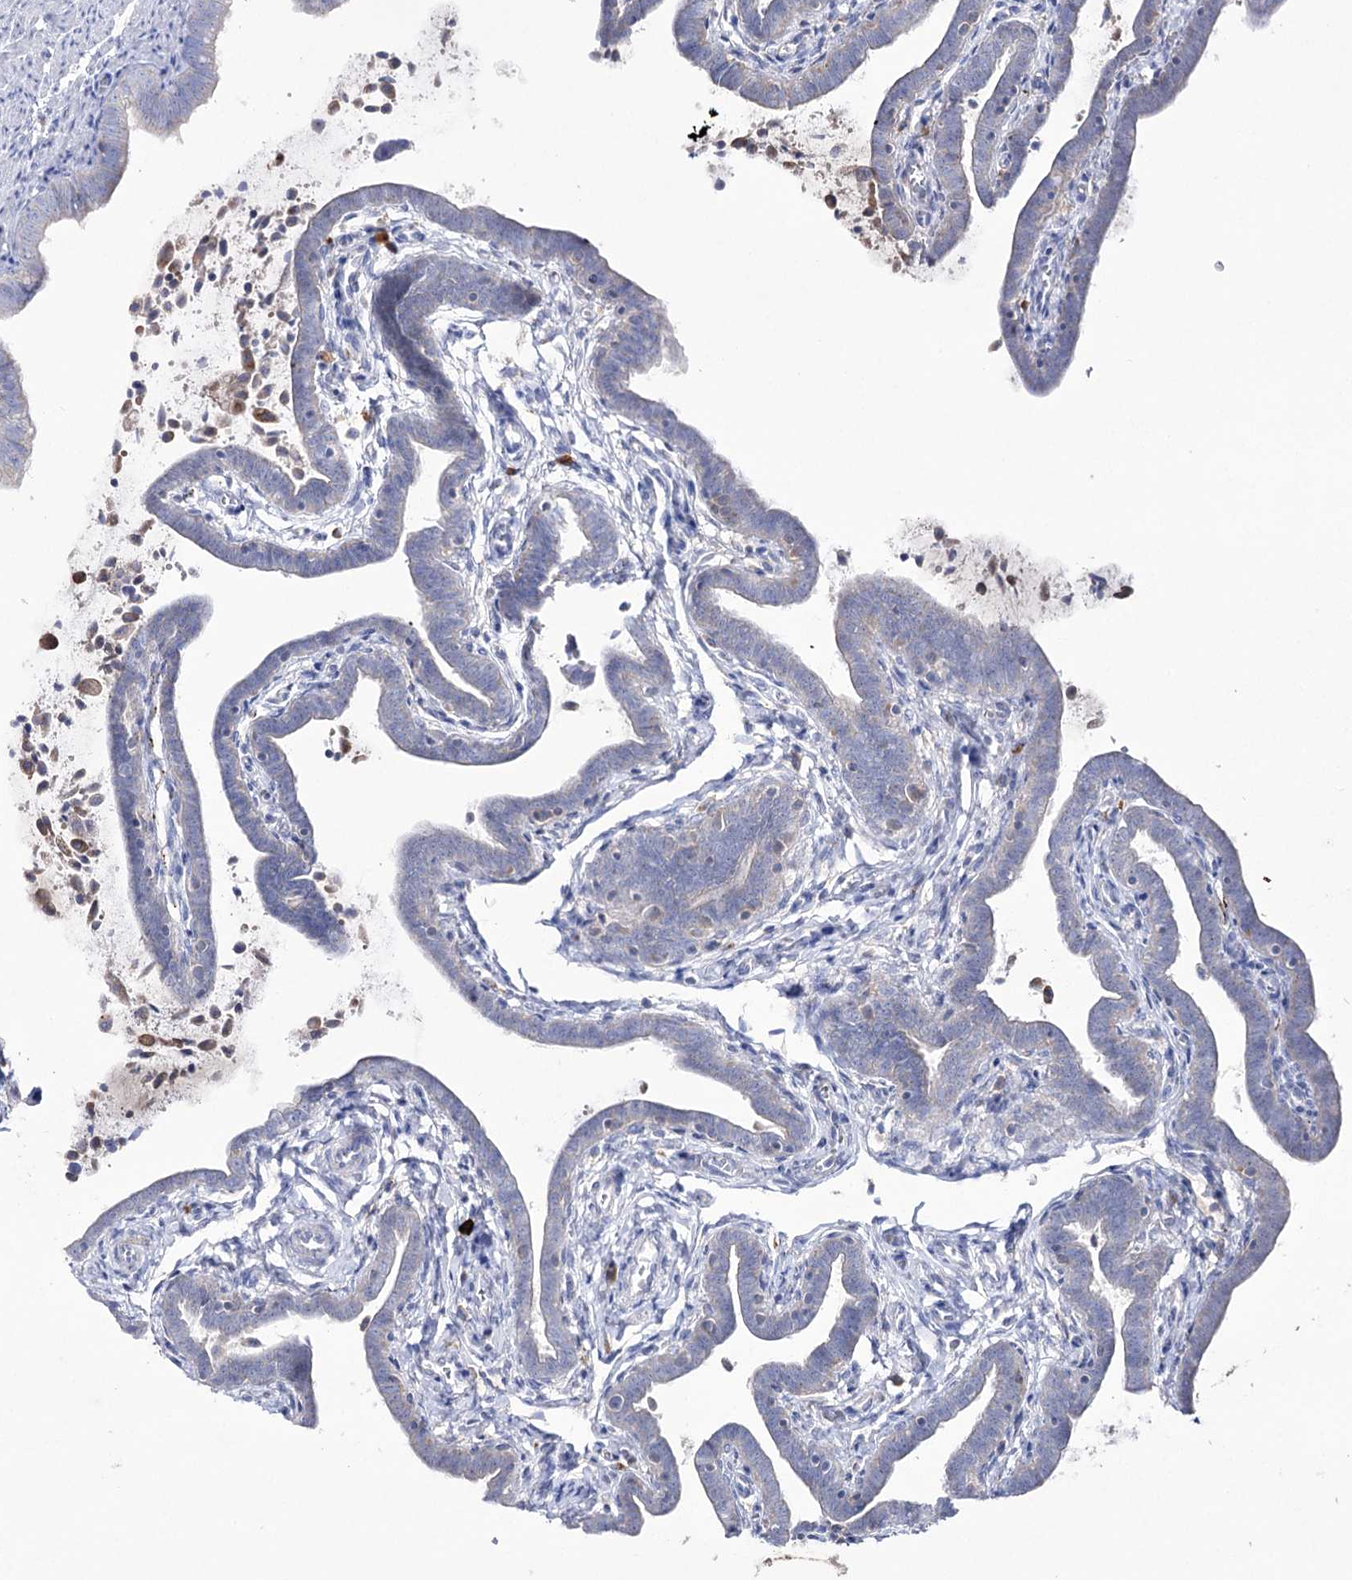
{"staining": {"intensity": "weak", "quantity": "<25%", "location": "cytoplasmic/membranous"}, "tissue": "fallopian tube", "cell_type": "Glandular cells", "image_type": "normal", "snomed": [{"axis": "morphology", "description": "Normal tissue, NOS"}, {"axis": "topography", "description": "Fallopian tube"}], "caption": "Fallopian tube stained for a protein using IHC demonstrates no positivity glandular cells.", "gene": "NAGLU", "patient": {"sex": "female", "age": 36}}